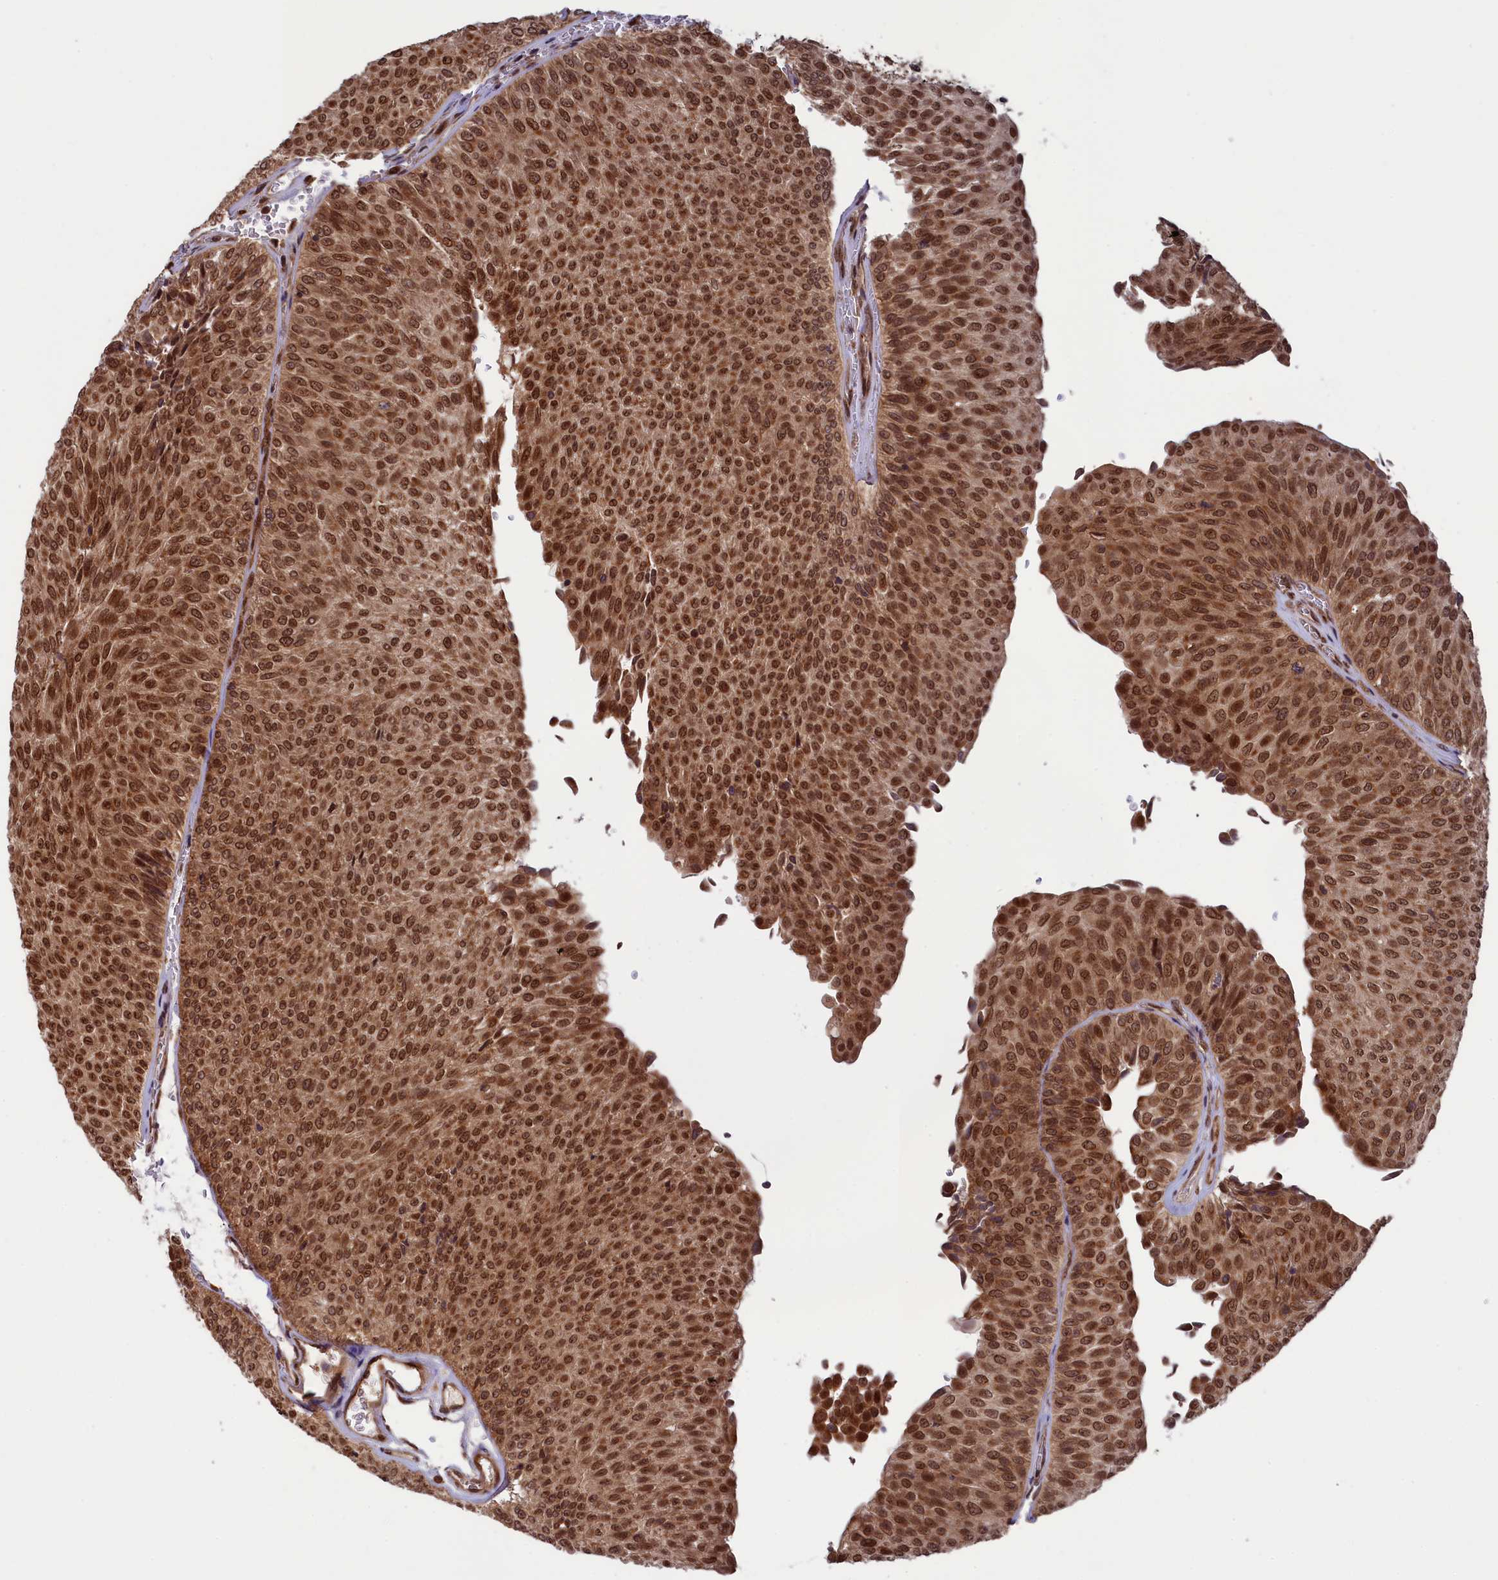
{"staining": {"intensity": "moderate", "quantity": ">75%", "location": "nuclear"}, "tissue": "urothelial cancer", "cell_type": "Tumor cells", "image_type": "cancer", "snomed": [{"axis": "morphology", "description": "Urothelial carcinoma, Low grade"}, {"axis": "topography", "description": "Urinary bladder"}], "caption": "Immunohistochemical staining of urothelial cancer demonstrates medium levels of moderate nuclear staining in approximately >75% of tumor cells. The staining is performed using DAB (3,3'-diaminobenzidine) brown chromogen to label protein expression. The nuclei are counter-stained blue using hematoxylin.", "gene": "NAE1", "patient": {"sex": "male", "age": 78}}